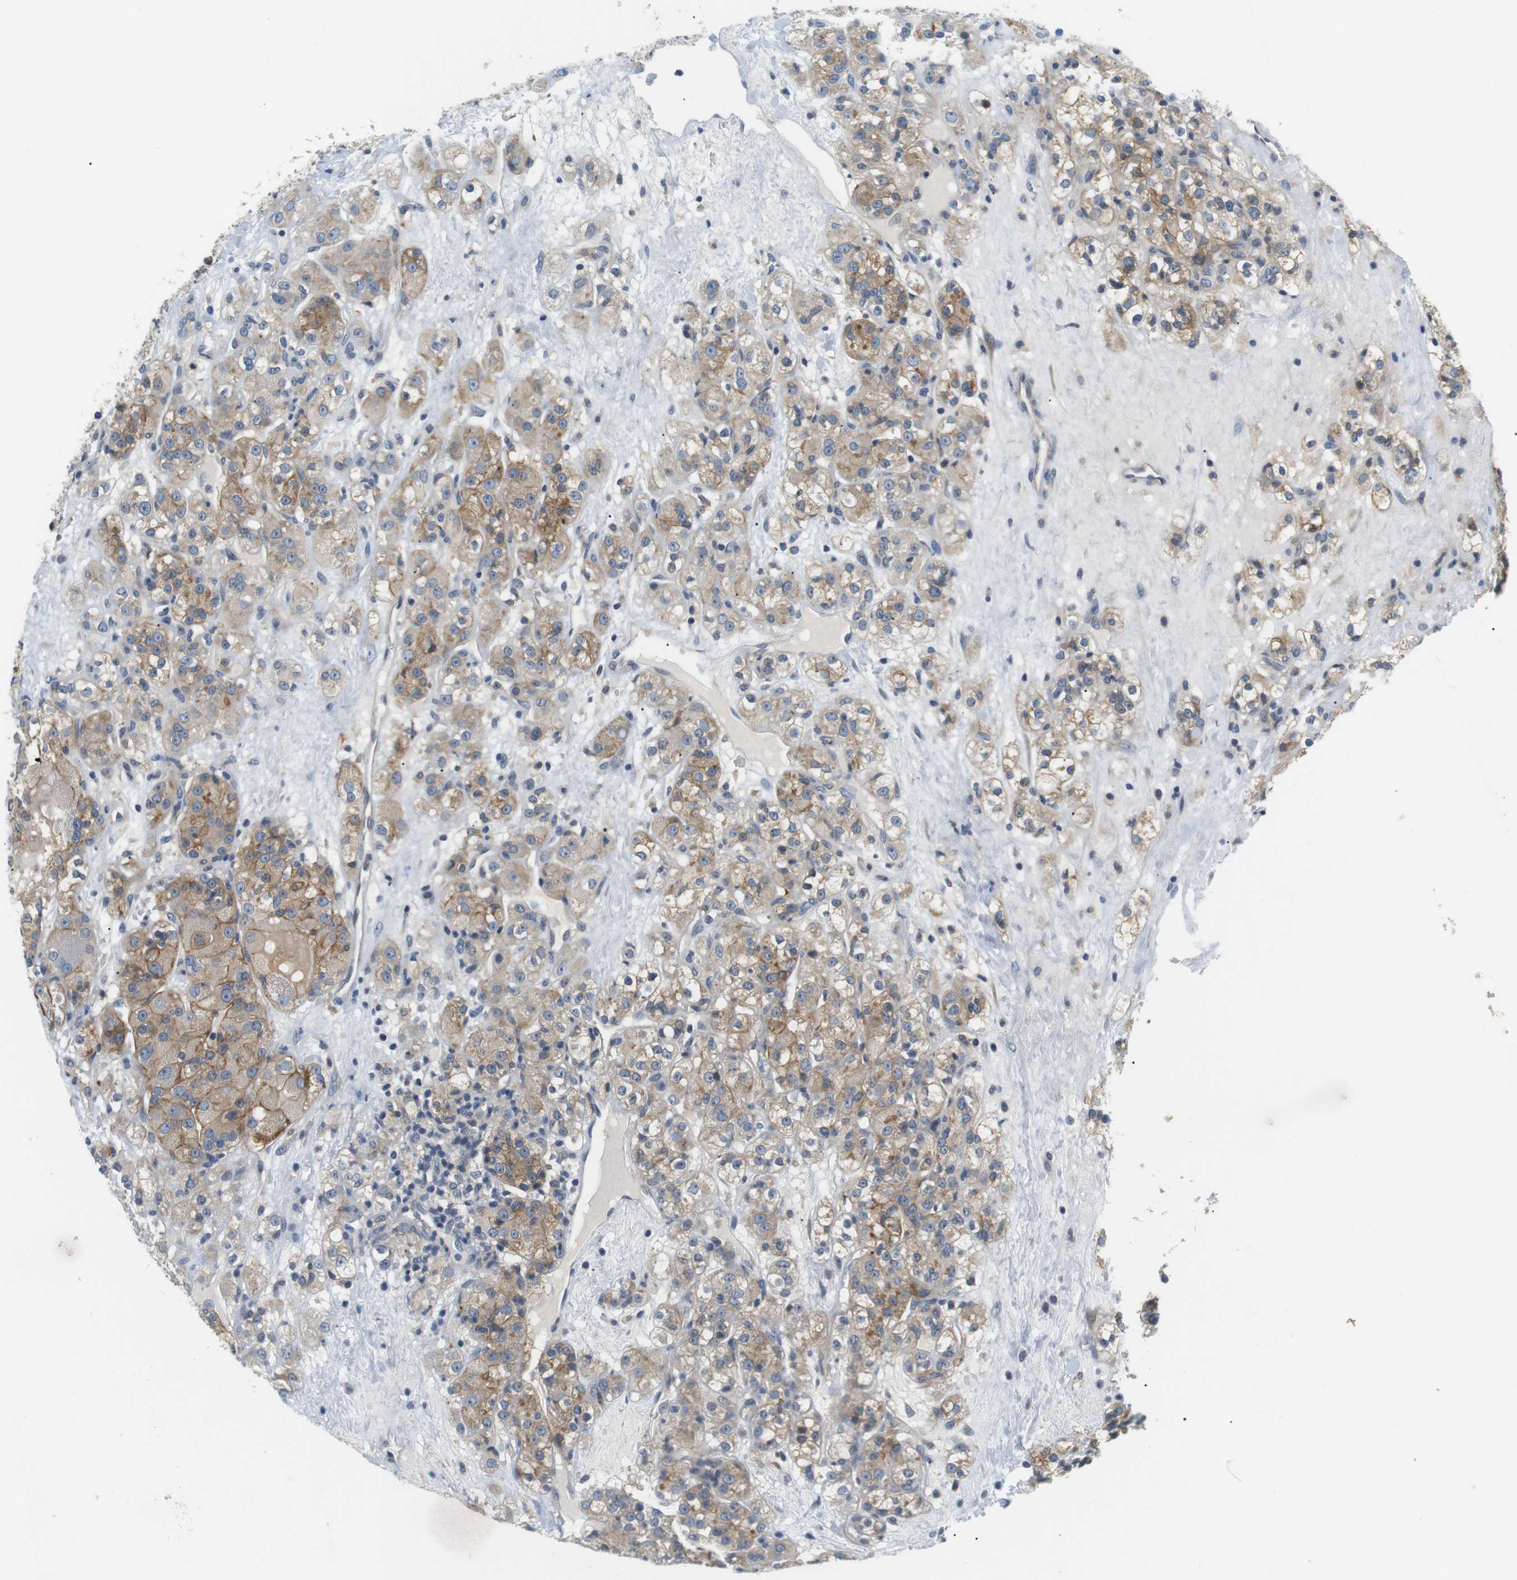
{"staining": {"intensity": "moderate", "quantity": ">75%", "location": "cytoplasmic/membranous"}, "tissue": "renal cancer", "cell_type": "Tumor cells", "image_type": "cancer", "snomed": [{"axis": "morphology", "description": "Normal tissue, NOS"}, {"axis": "morphology", "description": "Adenocarcinoma, NOS"}, {"axis": "topography", "description": "Kidney"}], "caption": "A brown stain highlights moderate cytoplasmic/membranous staining of a protein in renal cancer (adenocarcinoma) tumor cells.", "gene": "SLC30A1", "patient": {"sex": "male", "age": 61}}